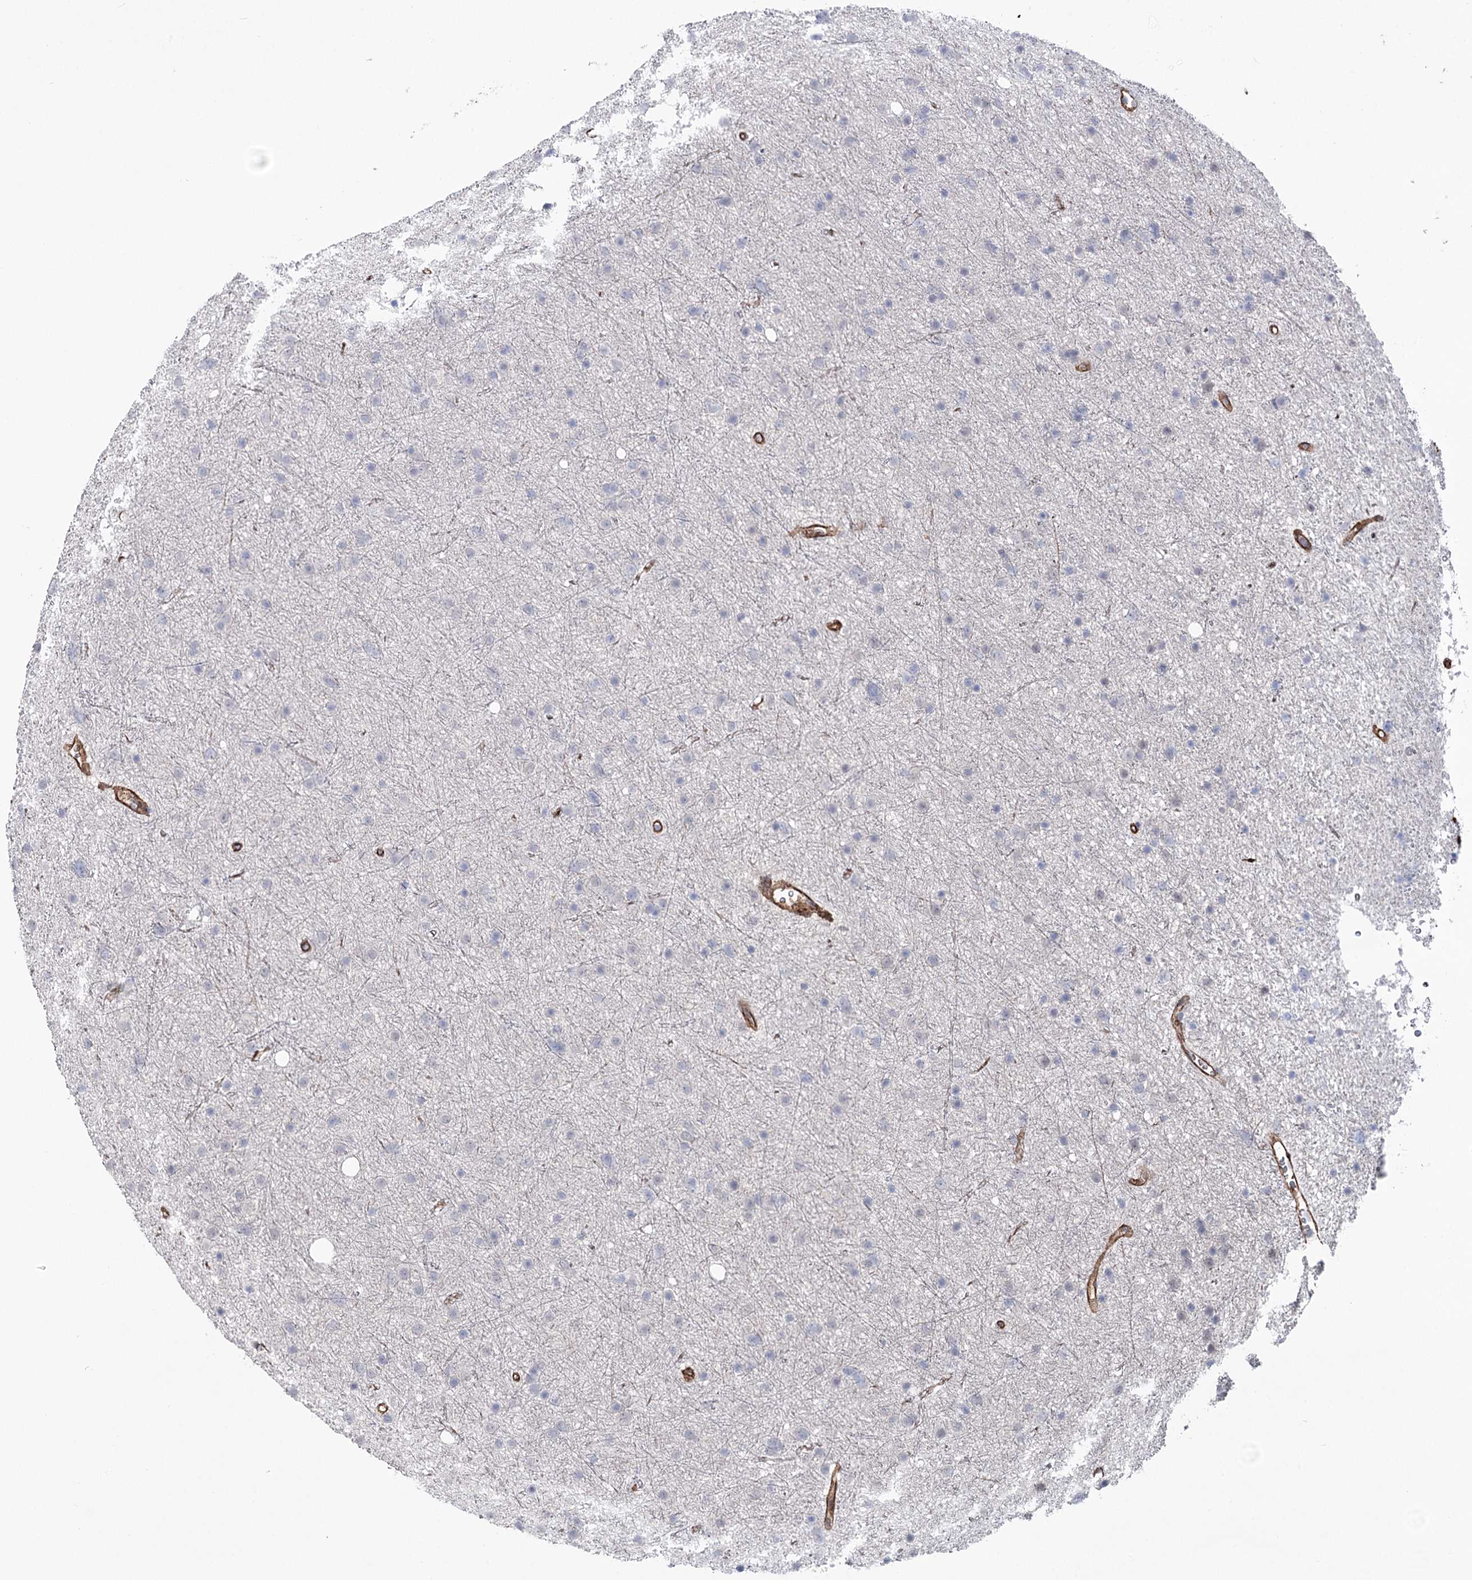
{"staining": {"intensity": "negative", "quantity": "none", "location": "none"}, "tissue": "glioma", "cell_type": "Tumor cells", "image_type": "cancer", "snomed": [{"axis": "morphology", "description": "Glioma, malignant, Low grade"}, {"axis": "topography", "description": "Cerebral cortex"}], "caption": "This is an immunohistochemistry photomicrograph of human glioma. There is no positivity in tumor cells.", "gene": "ARHGAP20", "patient": {"sex": "female", "age": 39}}